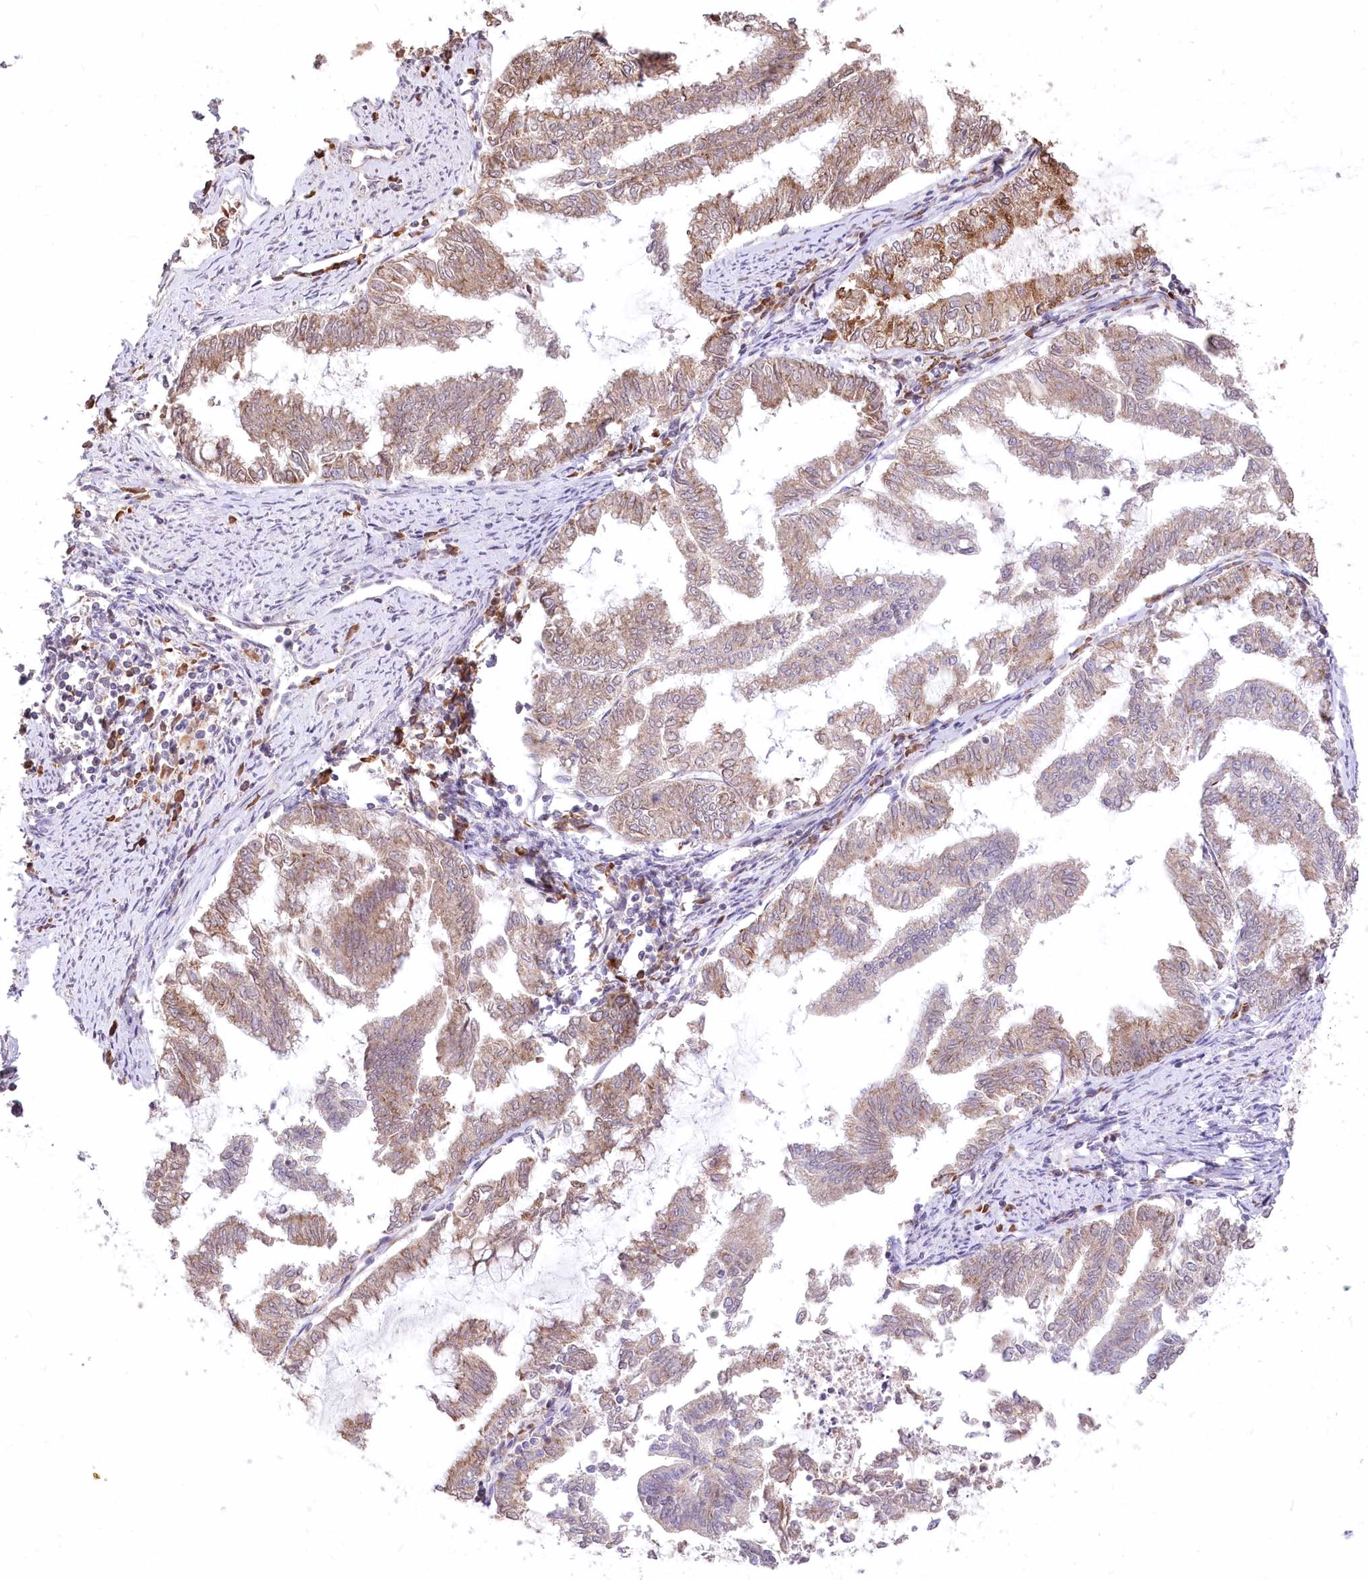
{"staining": {"intensity": "moderate", "quantity": "25%-75%", "location": "cytoplasmic/membranous"}, "tissue": "endometrial cancer", "cell_type": "Tumor cells", "image_type": "cancer", "snomed": [{"axis": "morphology", "description": "Adenocarcinoma, NOS"}, {"axis": "topography", "description": "Endometrium"}], "caption": "A brown stain labels moderate cytoplasmic/membranous staining of a protein in endometrial adenocarcinoma tumor cells. The protein is shown in brown color, while the nuclei are stained blue.", "gene": "STT3B", "patient": {"sex": "female", "age": 79}}